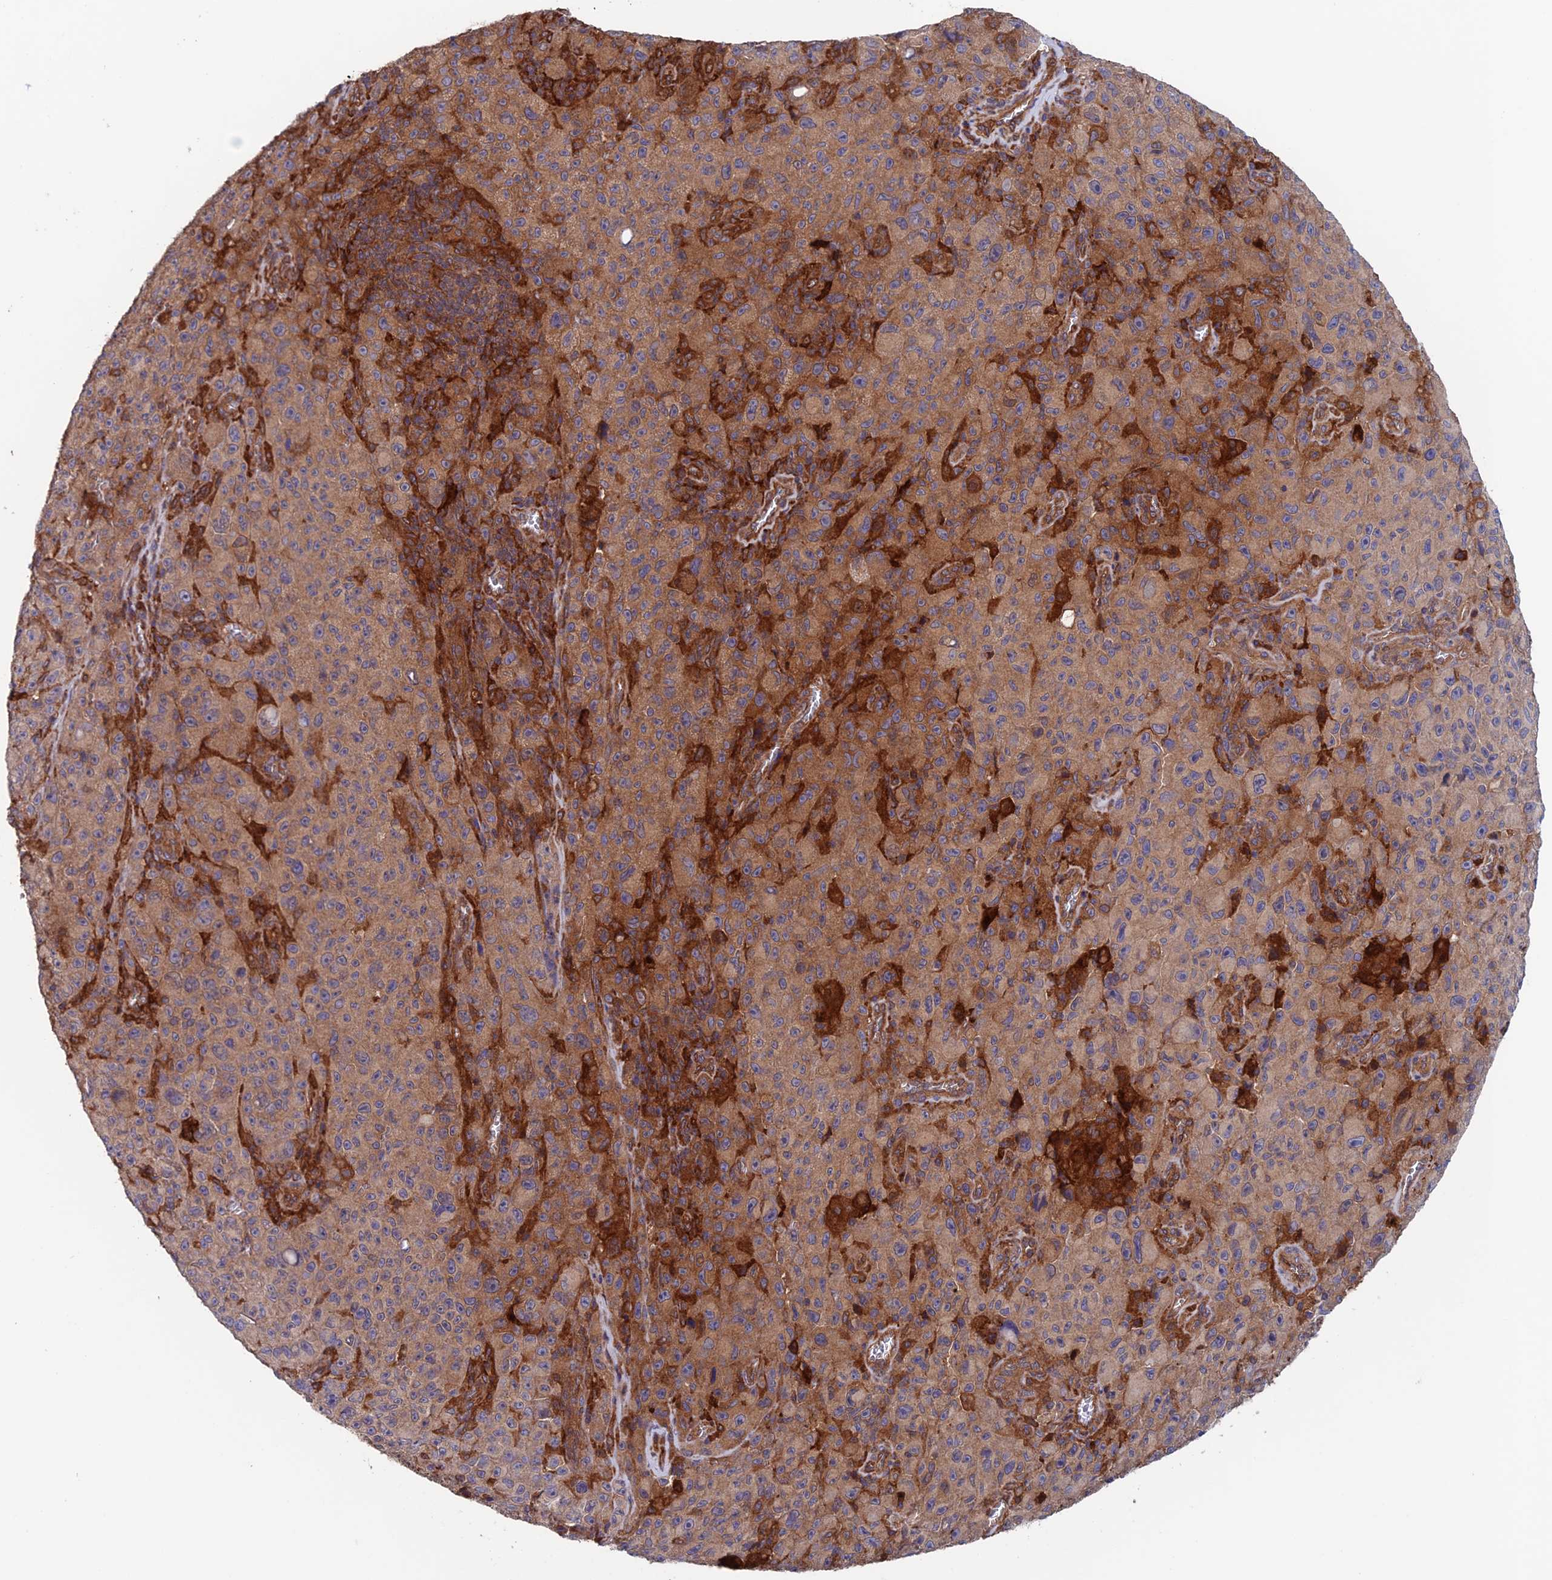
{"staining": {"intensity": "weak", "quantity": ">75%", "location": "cytoplasmic/membranous"}, "tissue": "melanoma", "cell_type": "Tumor cells", "image_type": "cancer", "snomed": [{"axis": "morphology", "description": "Malignant melanoma, NOS"}, {"axis": "topography", "description": "Skin"}], "caption": "Protein analysis of melanoma tissue exhibits weak cytoplasmic/membranous positivity in about >75% of tumor cells. (DAB IHC with brightfield microscopy, high magnification).", "gene": "NUDT16L1", "patient": {"sex": "female", "age": 82}}